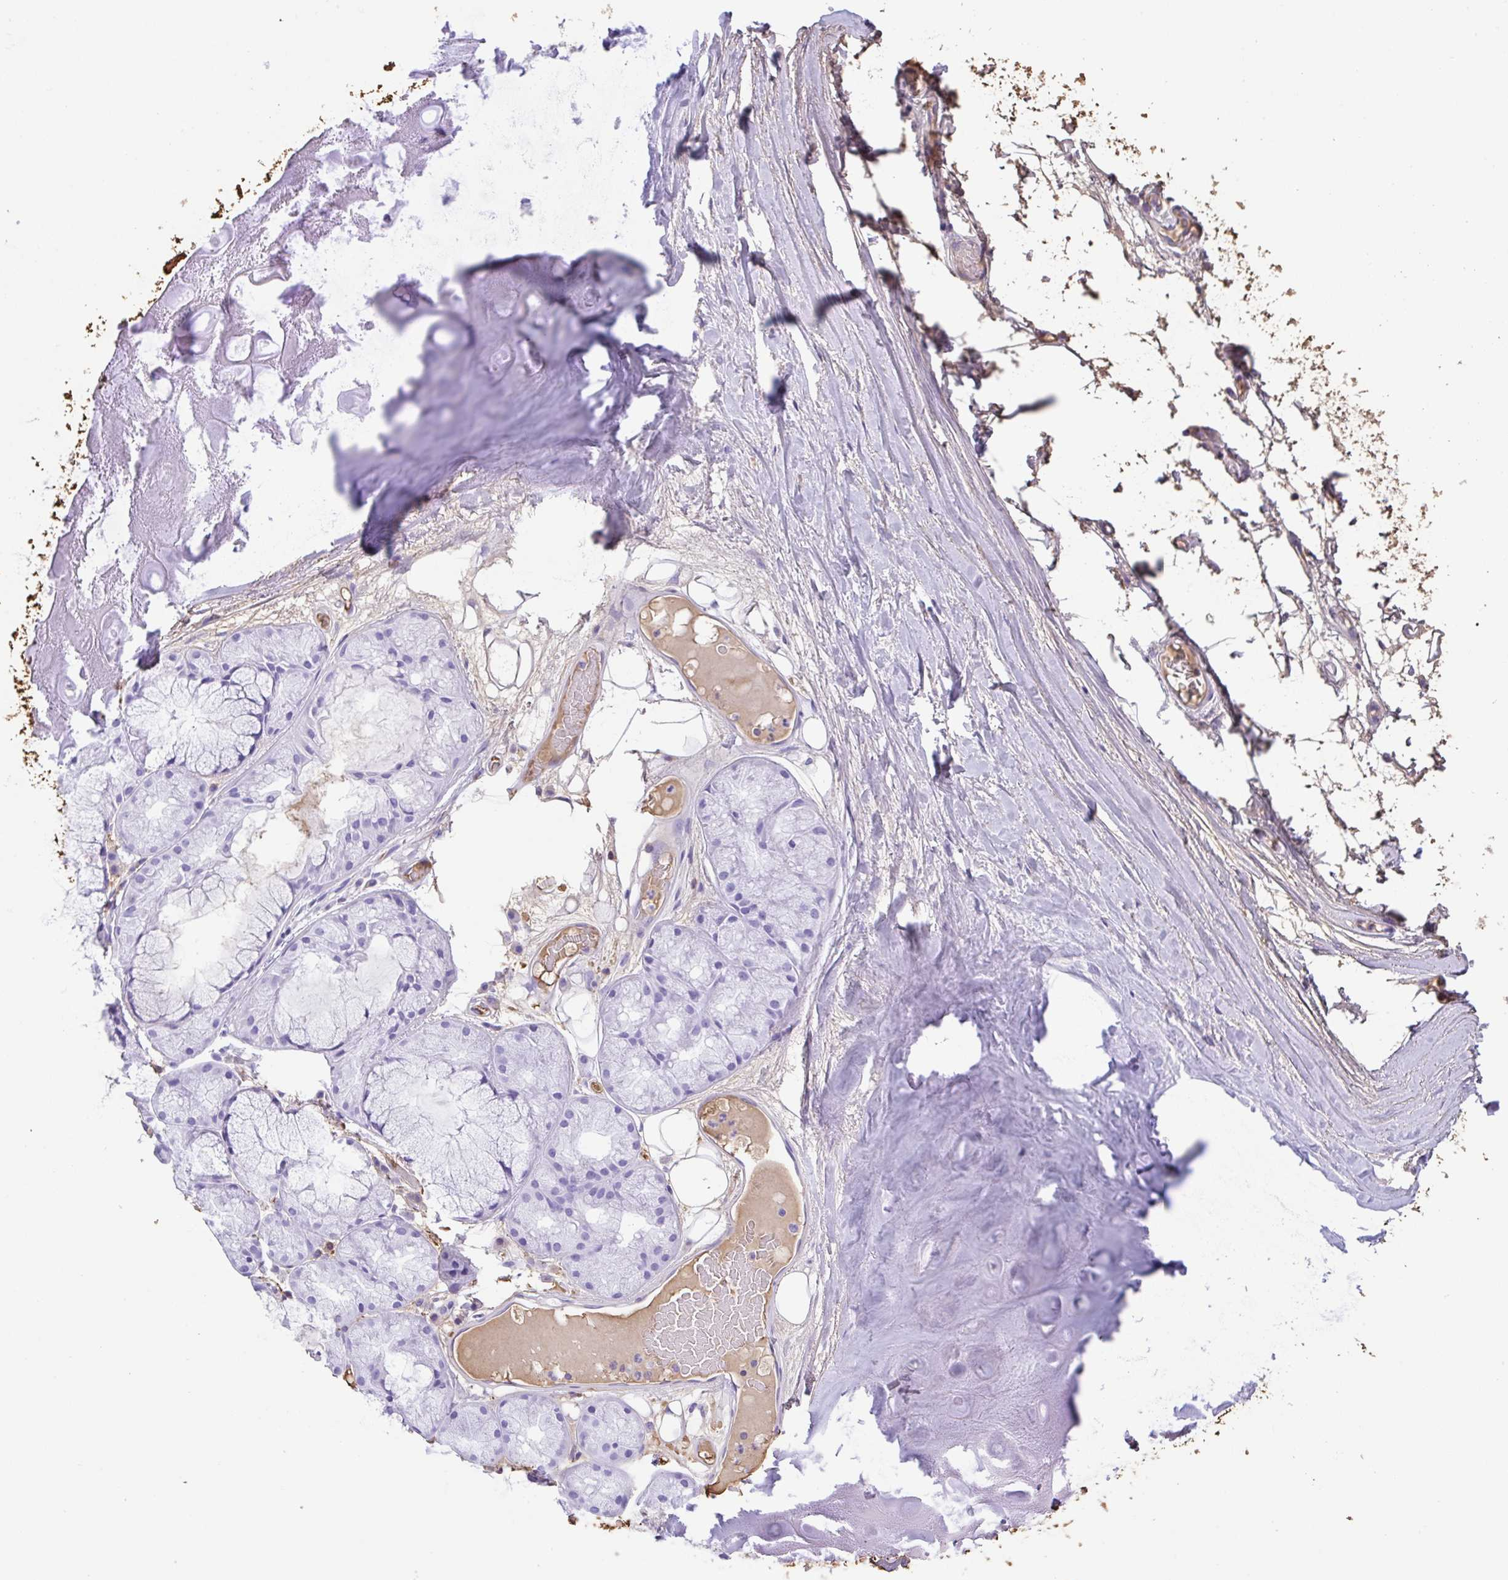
{"staining": {"intensity": "negative", "quantity": "none", "location": "none"}, "tissue": "adipose tissue", "cell_type": "Adipocytes", "image_type": "normal", "snomed": [{"axis": "morphology", "description": "Normal tissue, NOS"}, {"axis": "topography", "description": "Lymph node"}, {"axis": "topography", "description": "Cartilage tissue"}, {"axis": "topography", "description": "Nasopharynx"}], "caption": "Immunohistochemical staining of benign adipose tissue reveals no significant staining in adipocytes.", "gene": "HOXC12", "patient": {"sex": "male", "age": 63}}